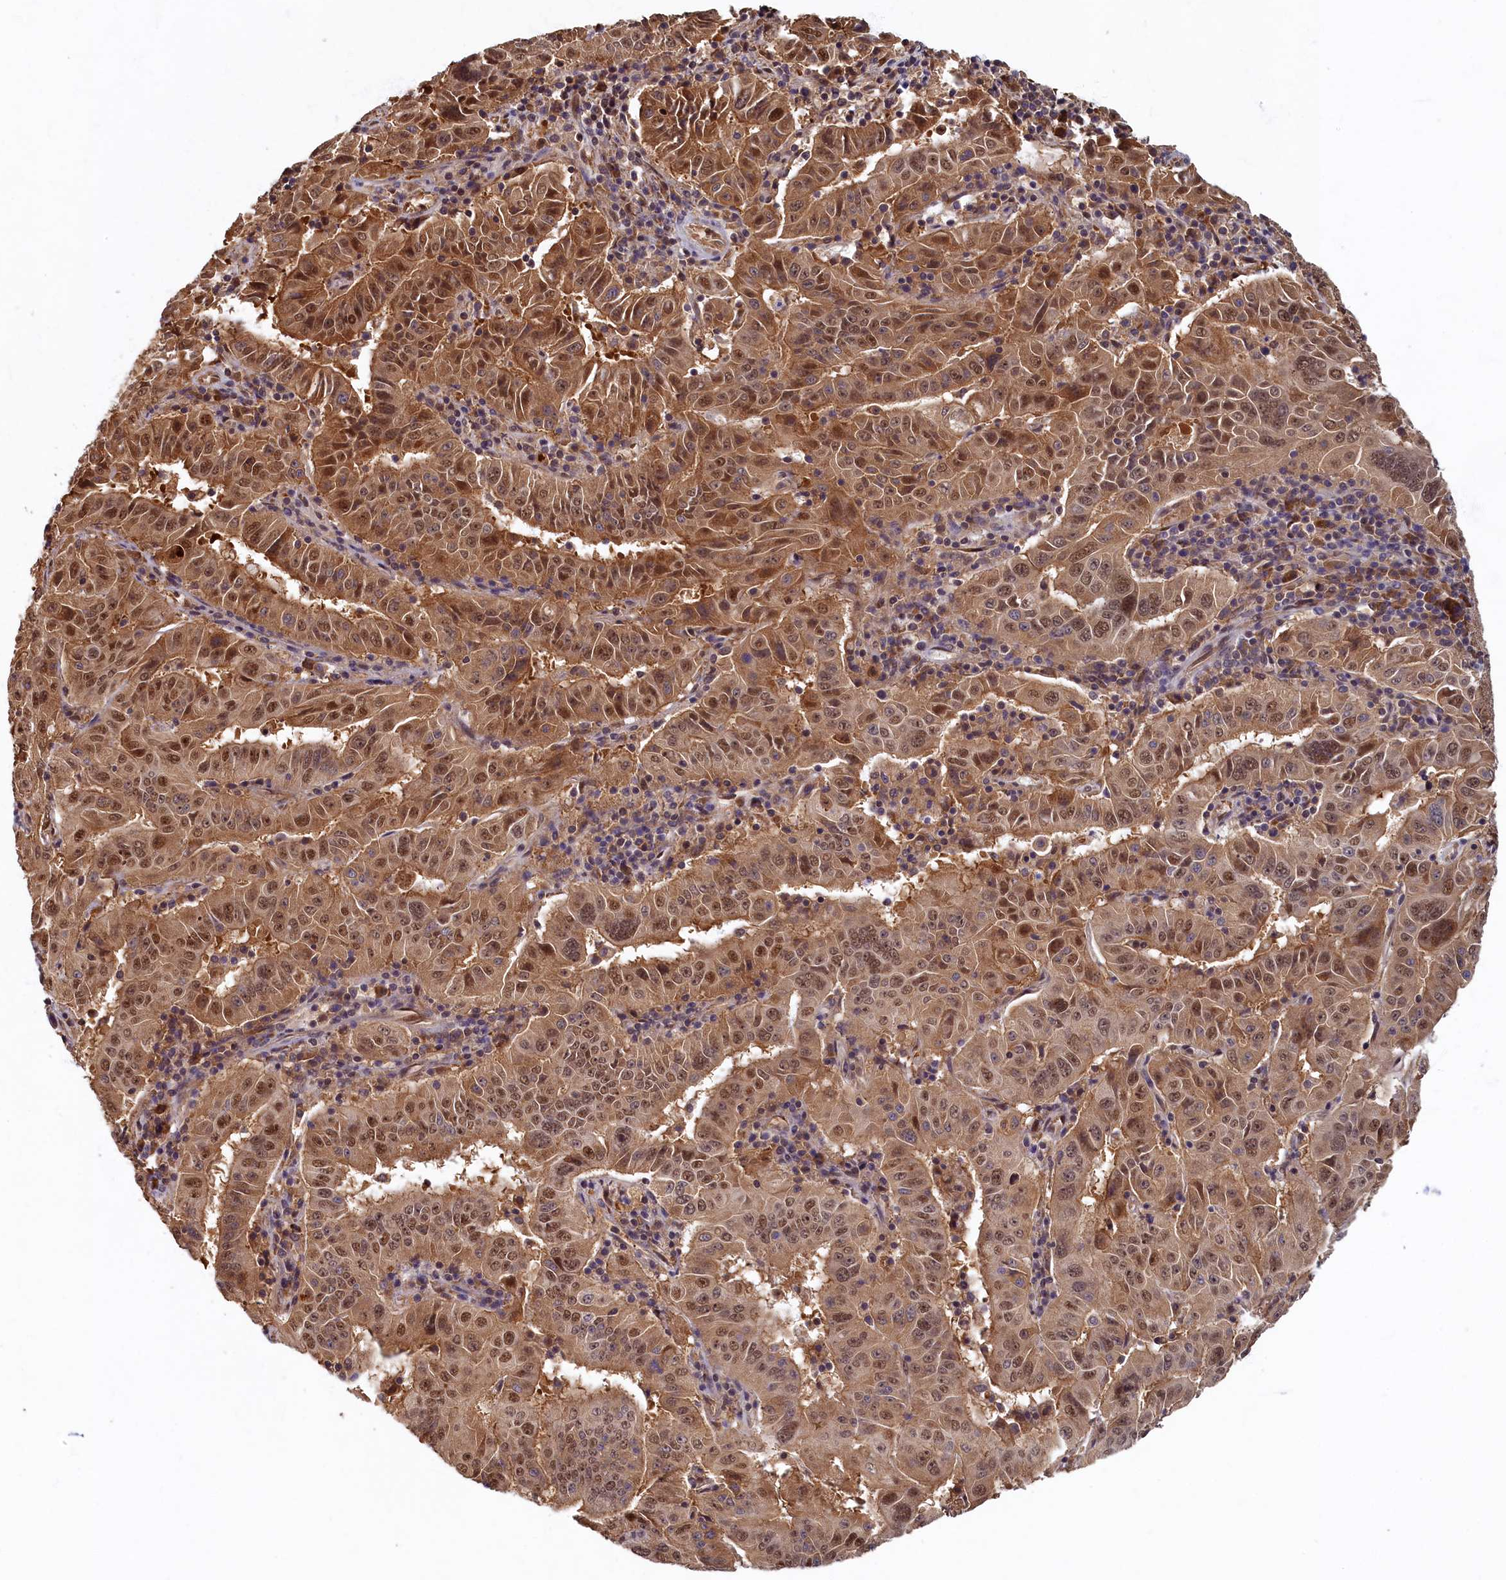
{"staining": {"intensity": "moderate", "quantity": ">75%", "location": "cytoplasmic/membranous,nuclear"}, "tissue": "pancreatic cancer", "cell_type": "Tumor cells", "image_type": "cancer", "snomed": [{"axis": "morphology", "description": "Adenocarcinoma, NOS"}, {"axis": "topography", "description": "Pancreas"}], "caption": "High-magnification brightfield microscopy of pancreatic cancer stained with DAB (brown) and counterstained with hematoxylin (blue). tumor cells exhibit moderate cytoplasmic/membranous and nuclear staining is identified in approximately>75% of cells.", "gene": "LCMT2", "patient": {"sex": "male", "age": 63}}